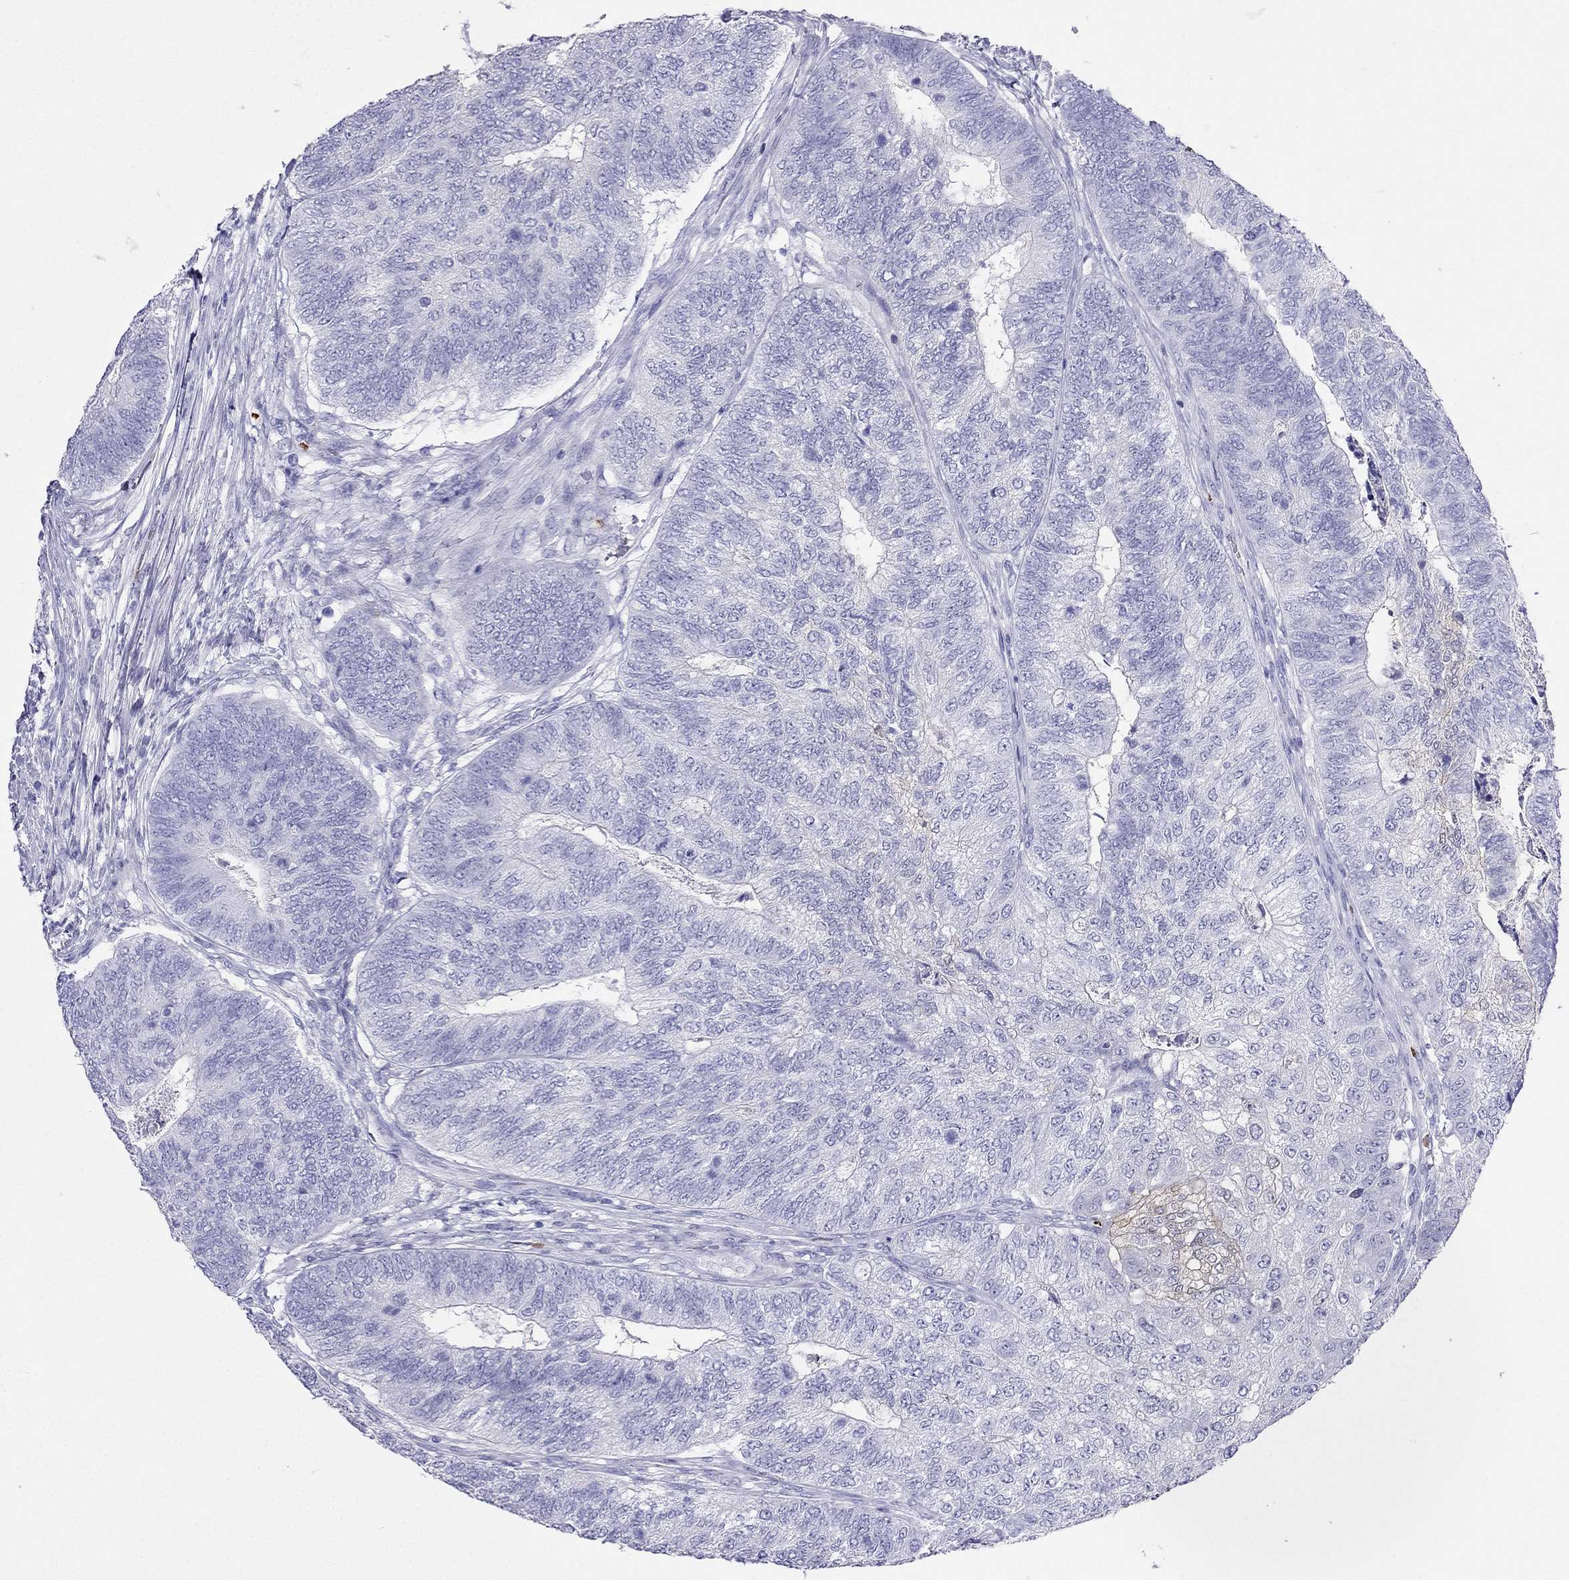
{"staining": {"intensity": "negative", "quantity": "none", "location": "none"}, "tissue": "colorectal cancer", "cell_type": "Tumor cells", "image_type": "cancer", "snomed": [{"axis": "morphology", "description": "Adenocarcinoma, NOS"}, {"axis": "topography", "description": "Colon"}], "caption": "The immunohistochemistry (IHC) photomicrograph has no significant positivity in tumor cells of colorectal cancer tissue.", "gene": "DNAAF6", "patient": {"sex": "female", "age": 67}}